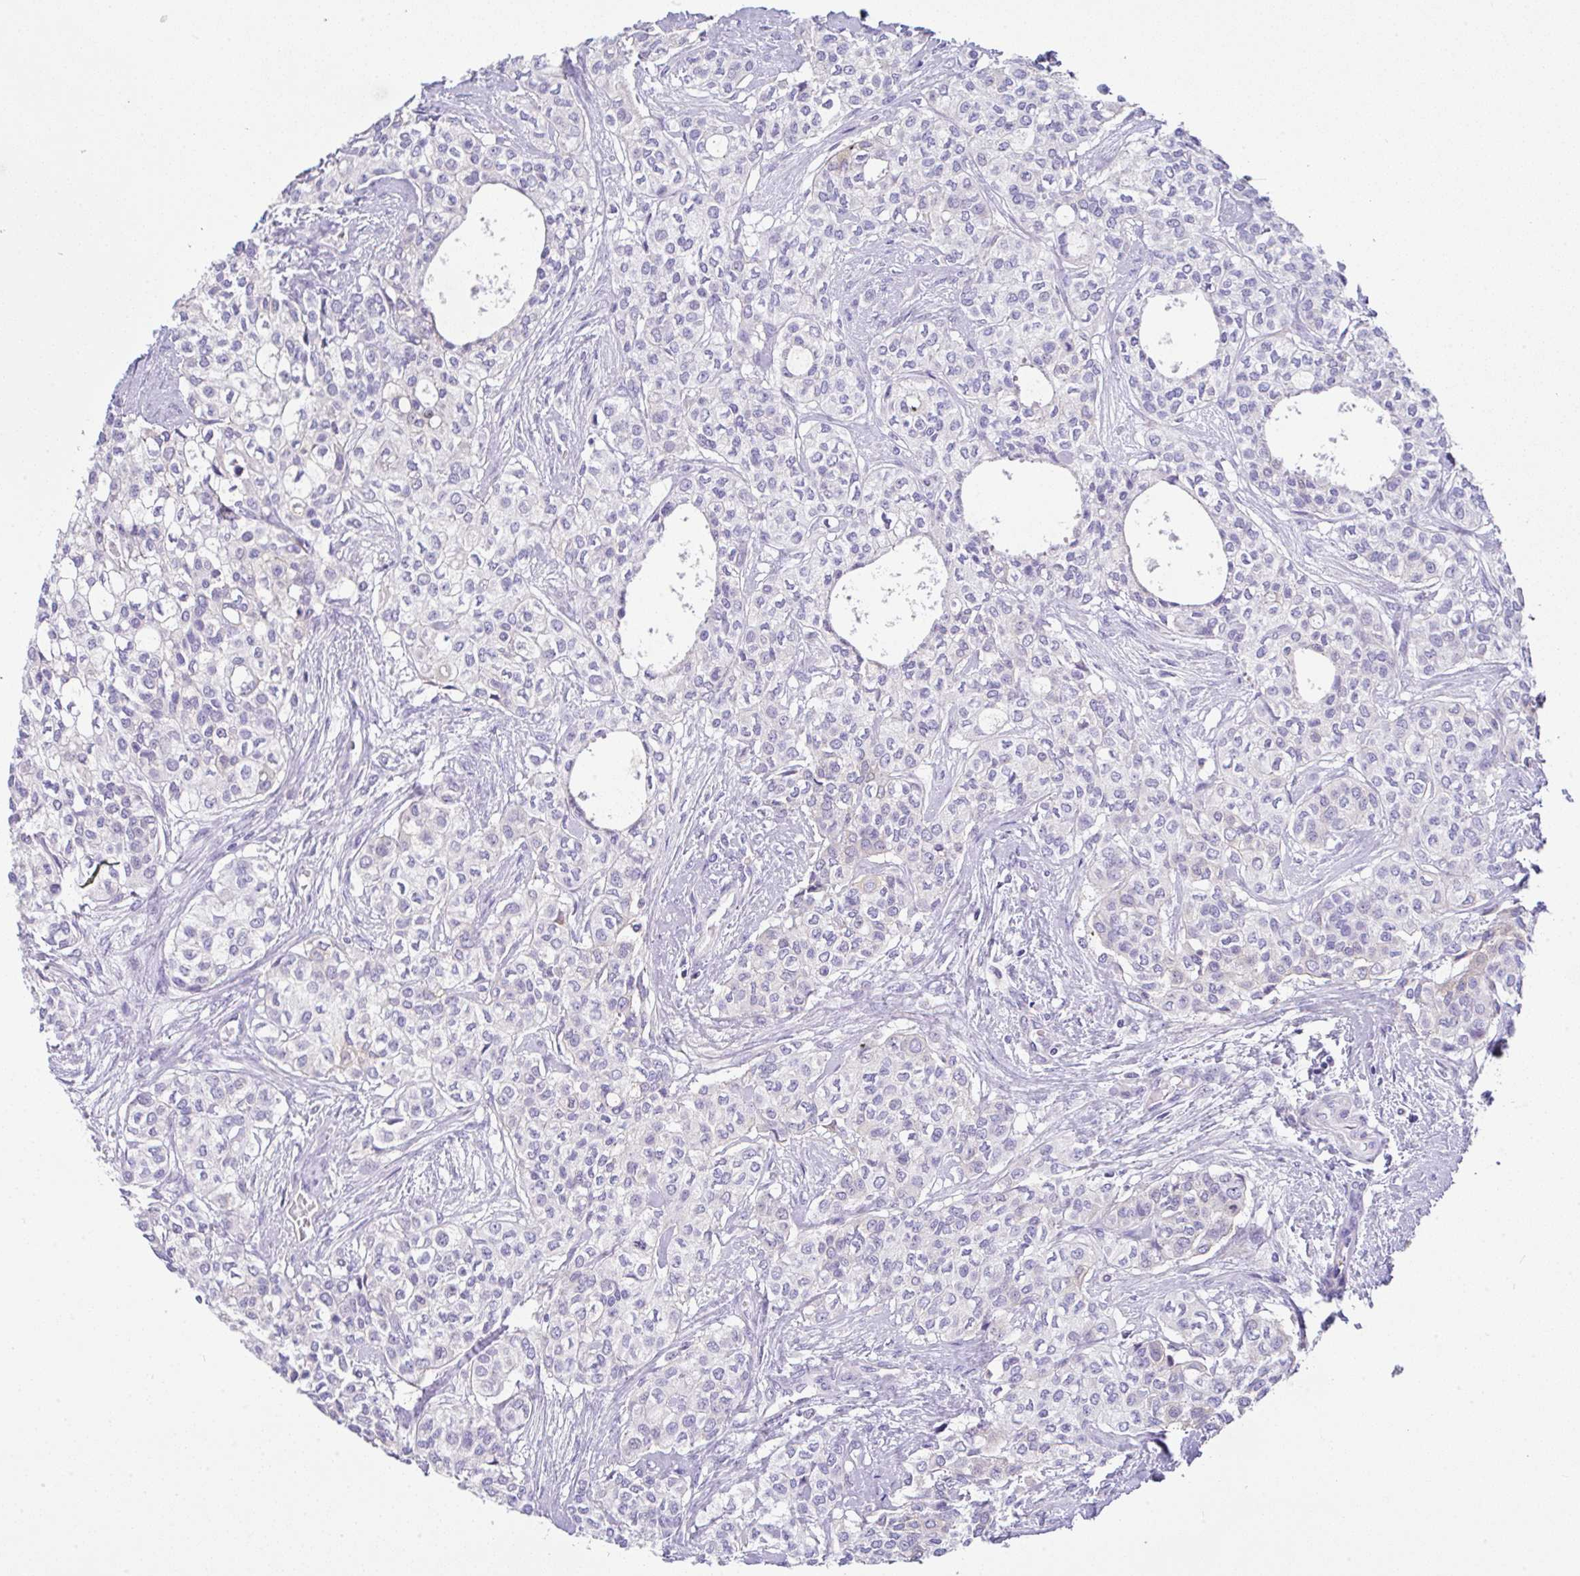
{"staining": {"intensity": "negative", "quantity": "none", "location": "none"}, "tissue": "head and neck cancer", "cell_type": "Tumor cells", "image_type": "cancer", "snomed": [{"axis": "morphology", "description": "Adenocarcinoma, NOS"}, {"axis": "topography", "description": "Head-Neck"}], "caption": "IHC micrograph of neoplastic tissue: human head and neck adenocarcinoma stained with DAB displays no significant protein staining in tumor cells.", "gene": "SERPINE3", "patient": {"sex": "male", "age": 81}}